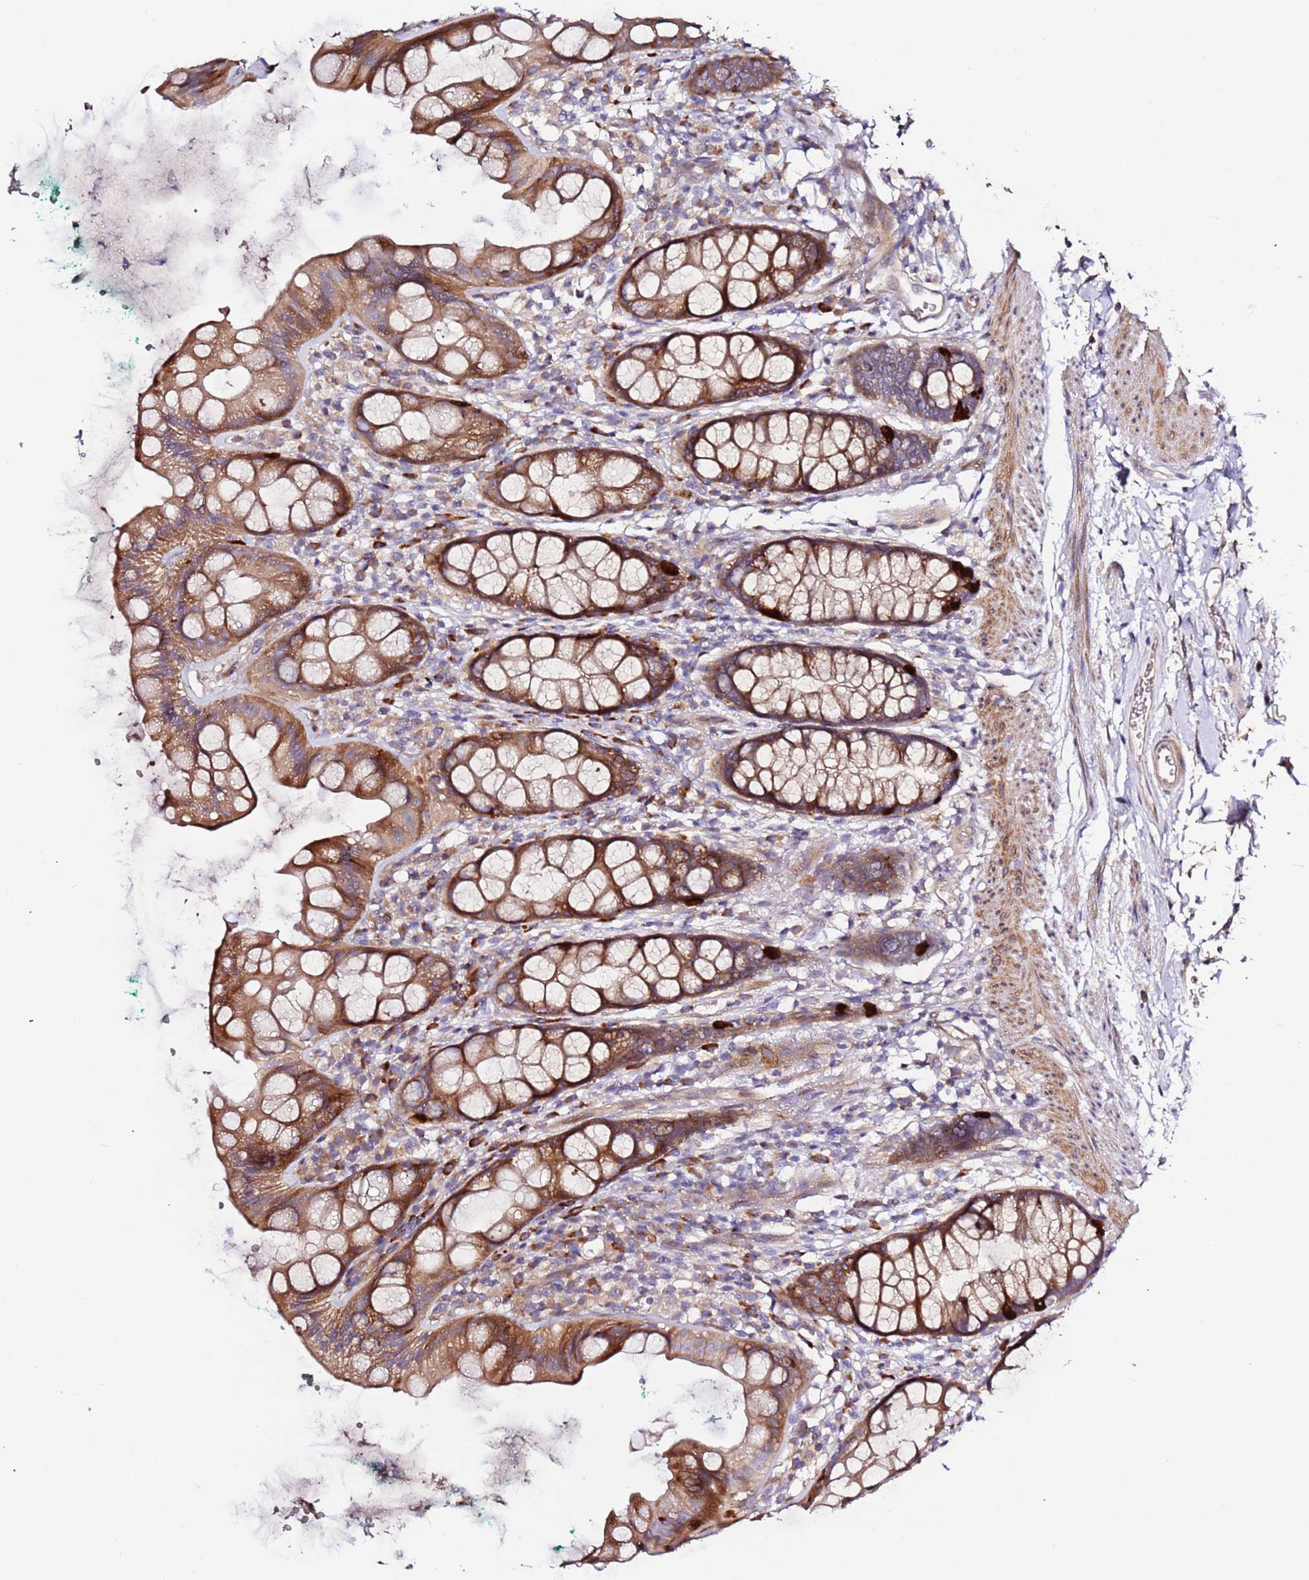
{"staining": {"intensity": "moderate", "quantity": ">75%", "location": "cytoplasmic/membranous"}, "tissue": "rectum", "cell_type": "Glandular cells", "image_type": "normal", "snomed": [{"axis": "morphology", "description": "Normal tissue, NOS"}, {"axis": "topography", "description": "Rectum"}], "caption": "This is an image of immunohistochemistry (IHC) staining of unremarkable rectum, which shows moderate expression in the cytoplasmic/membranous of glandular cells.", "gene": "HSD17B7", "patient": {"sex": "female", "age": 65}}